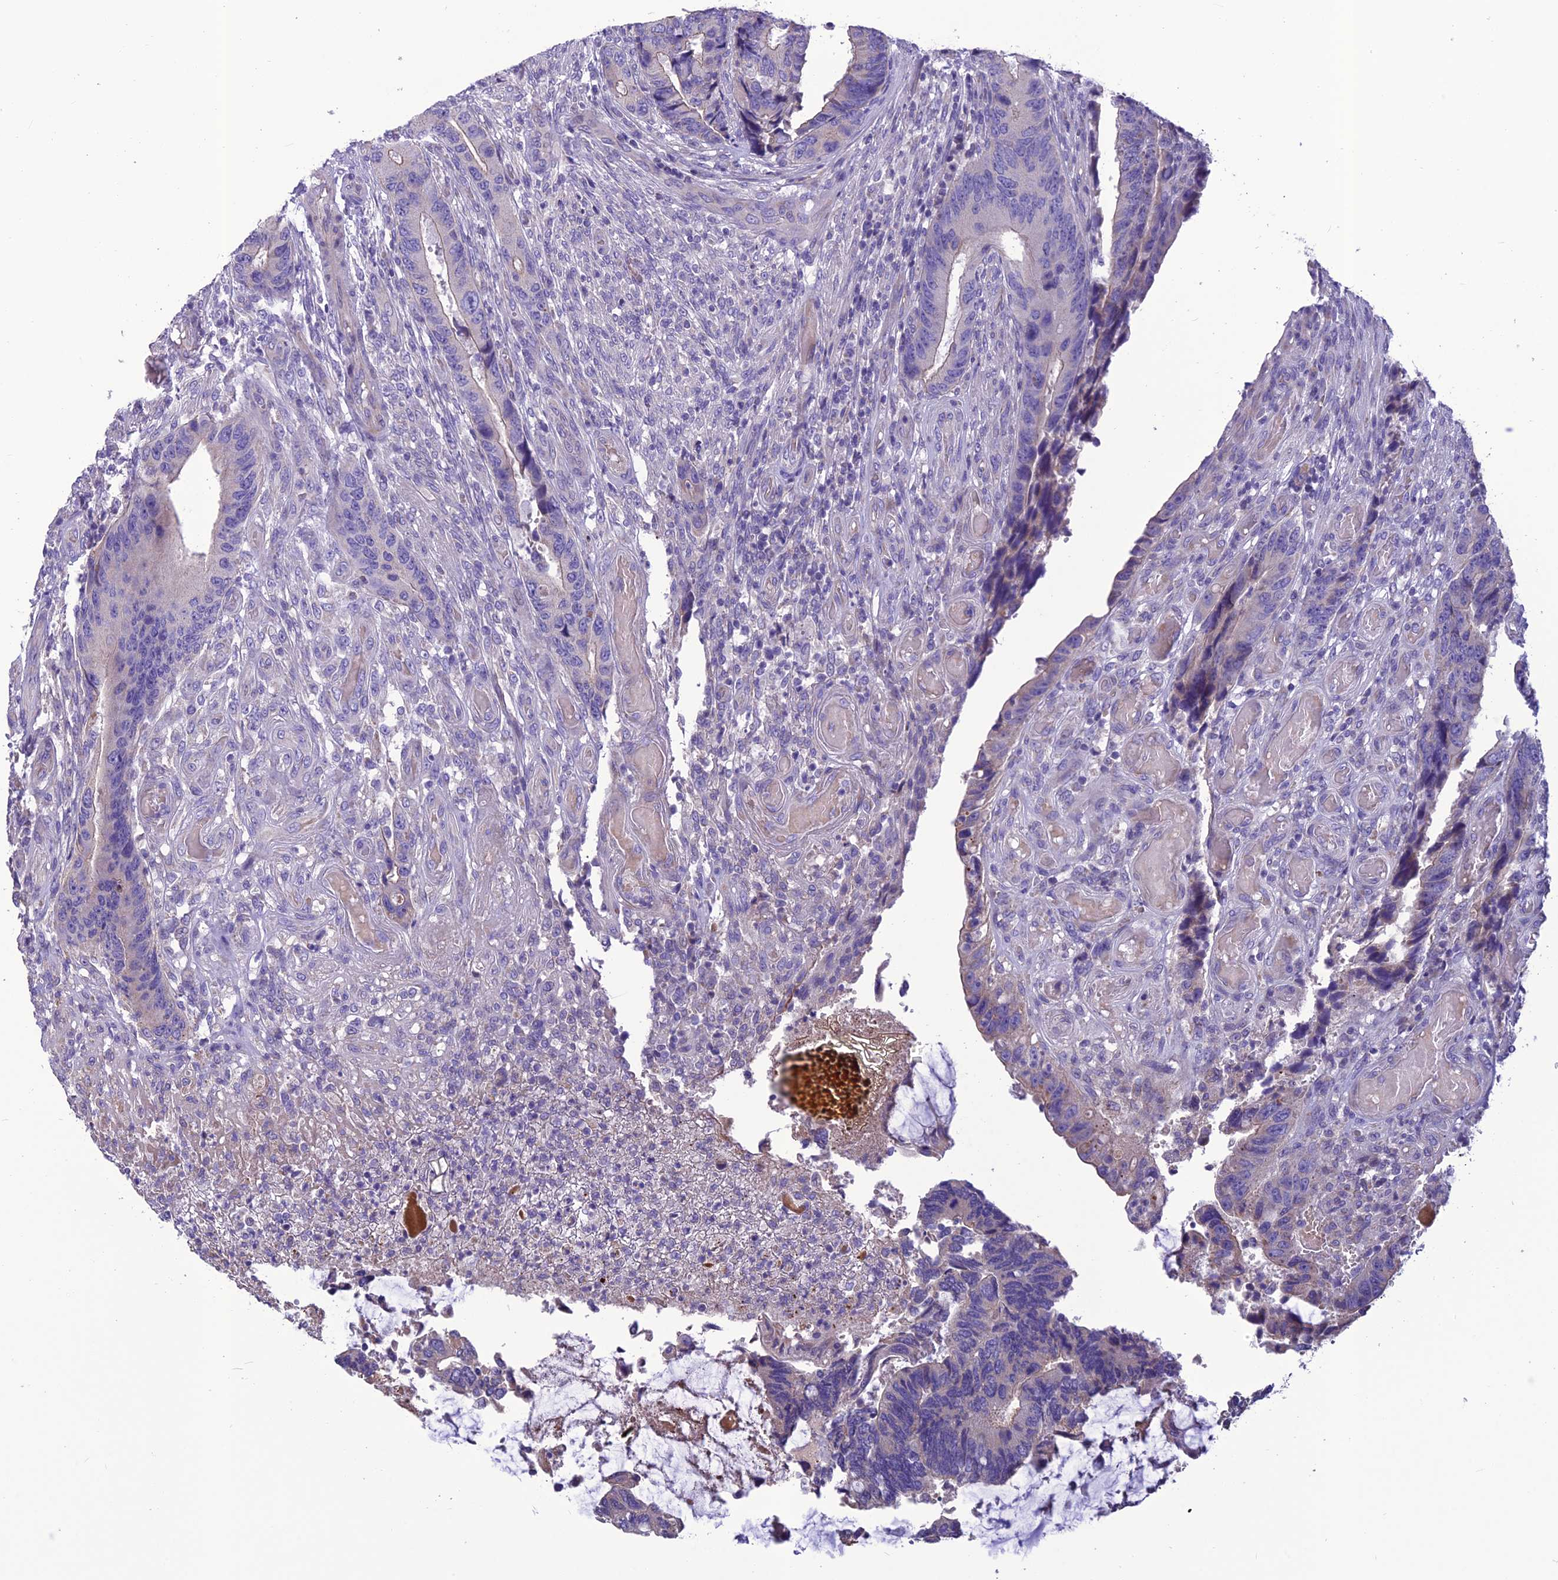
{"staining": {"intensity": "negative", "quantity": "none", "location": "none"}, "tissue": "colorectal cancer", "cell_type": "Tumor cells", "image_type": "cancer", "snomed": [{"axis": "morphology", "description": "Adenocarcinoma, NOS"}, {"axis": "topography", "description": "Colon"}], "caption": "An immunohistochemistry (IHC) photomicrograph of colorectal cancer is shown. There is no staining in tumor cells of colorectal cancer. Brightfield microscopy of immunohistochemistry (IHC) stained with DAB (3,3'-diaminobenzidine) (brown) and hematoxylin (blue), captured at high magnification.", "gene": "BHMT2", "patient": {"sex": "male", "age": 87}}